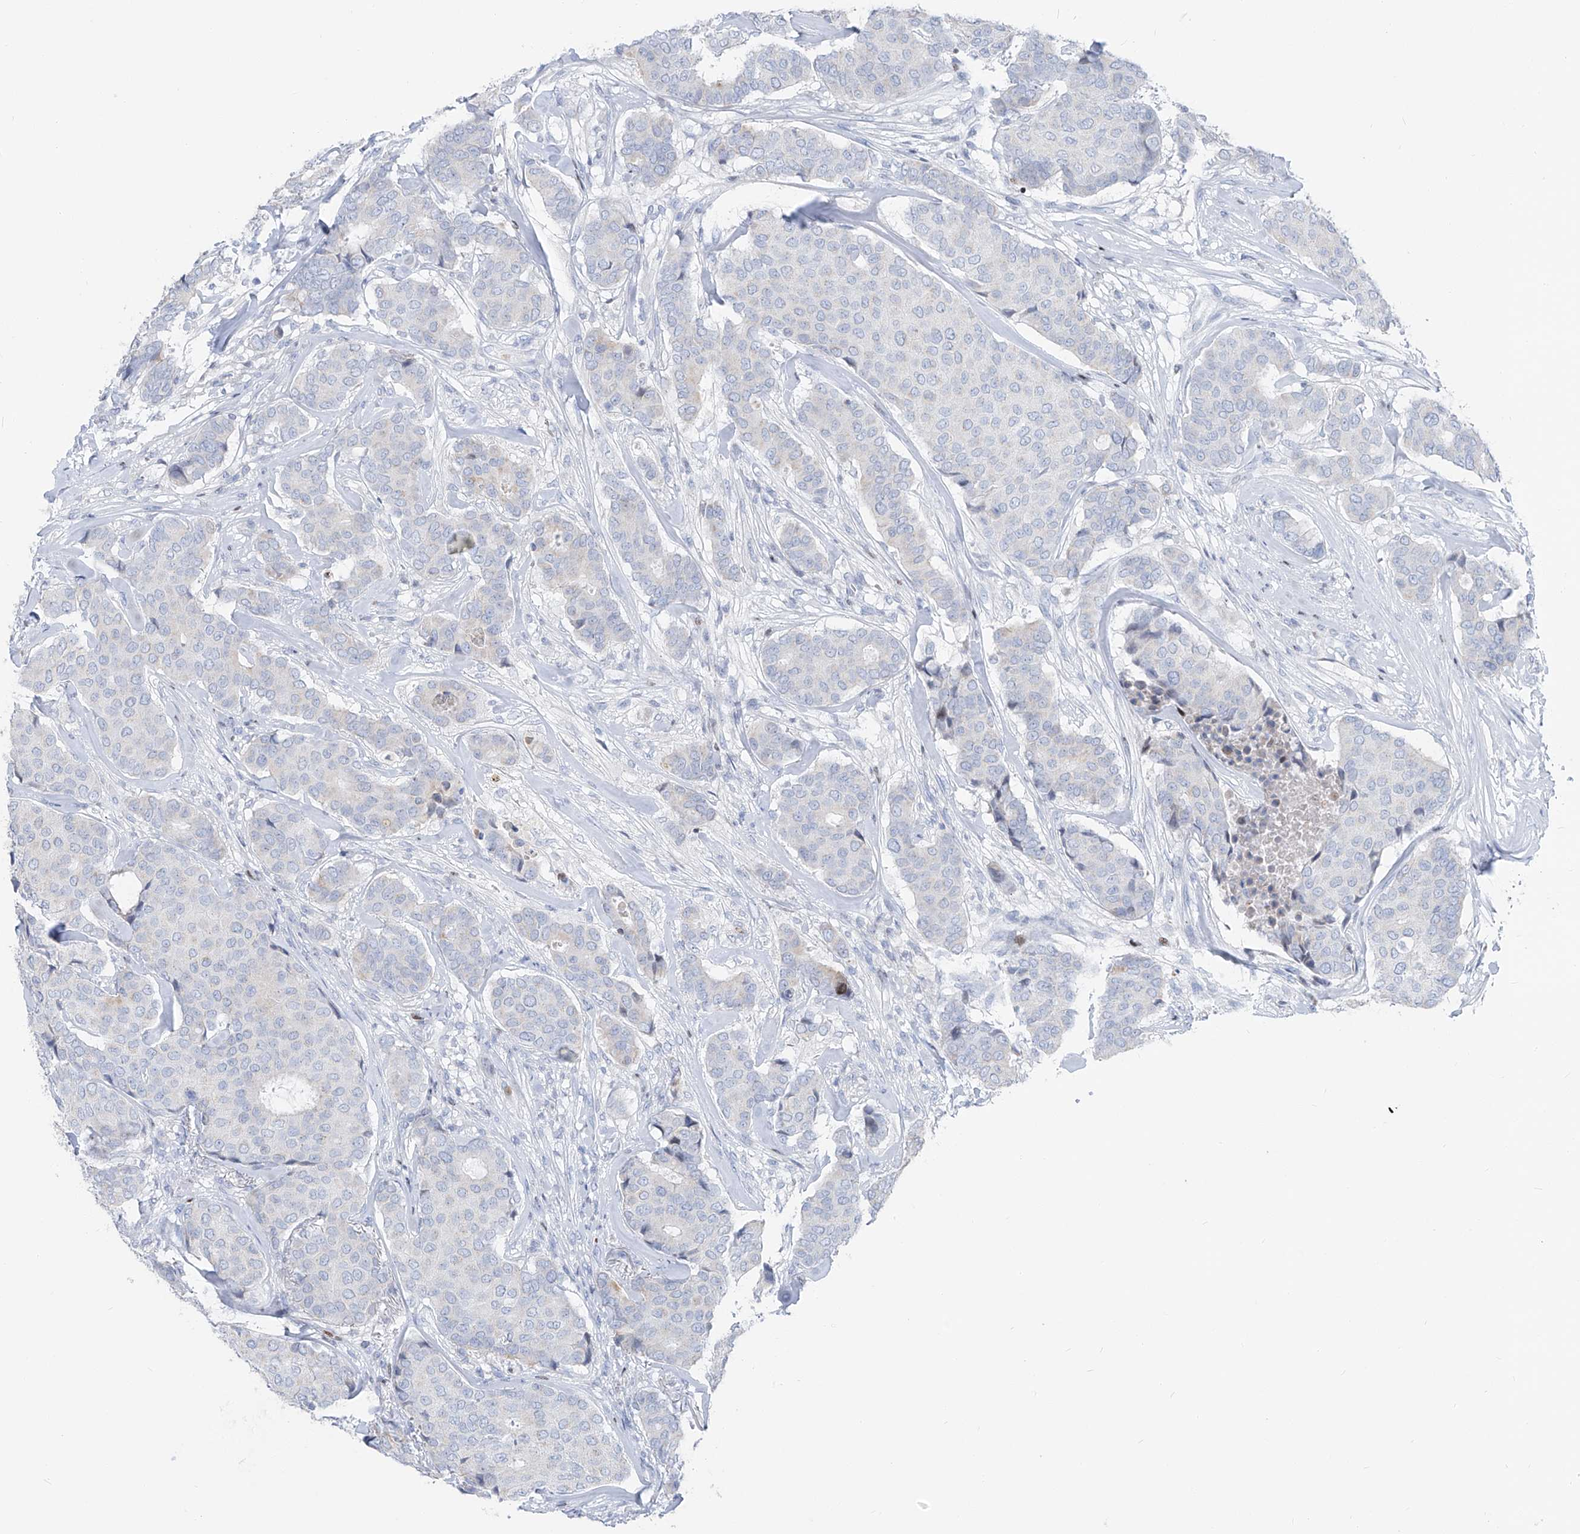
{"staining": {"intensity": "negative", "quantity": "none", "location": "none"}, "tissue": "breast cancer", "cell_type": "Tumor cells", "image_type": "cancer", "snomed": [{"axis": "morphology", "description": "Duct carcinoma"}, {"axis": "topography", "description": "Breast"}], "caption": "Tumor cells show no significant staining in breast cancer.", "gene": "FRS3", "patient": {"sex": "female", "age": 75}}